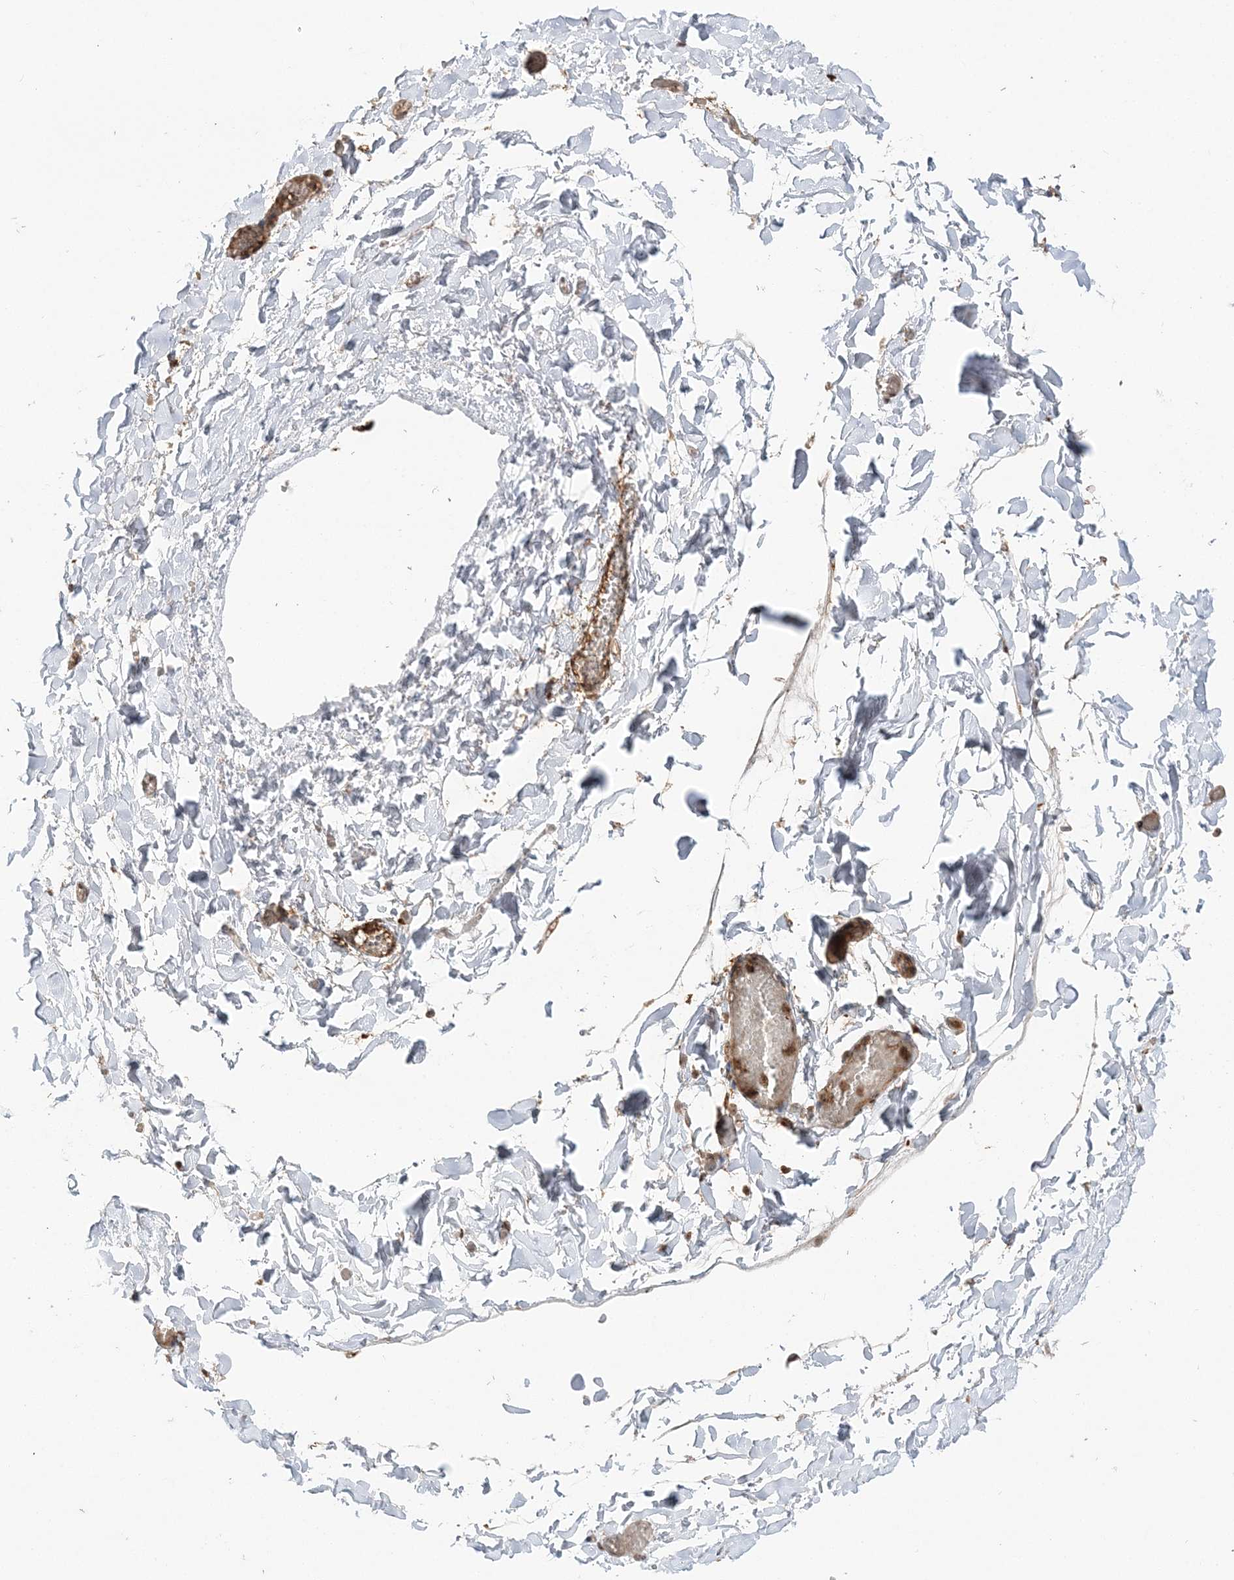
{"staining": {"intensity": "negative", "quantity": "none", "location": "none"}, "tissue": "adipose tissue", "cell_type": "Adipocytes", "image_type": "normal", "snomed": [{"axis": "morphology", "description": "Normal tissue, NOS"}, {"axis": "topography", "description": "Gallbladder"}, {"axis": "topography", "description": "Peripheral nerve tissue"}], "caption": "This is an immunohistochemistry (IHC) histopathology image of normal human adipose tissue. There is no positivity in adipocytes.", "gene": "ABCC3", "patient": {"sex": "male", "age": 38}}